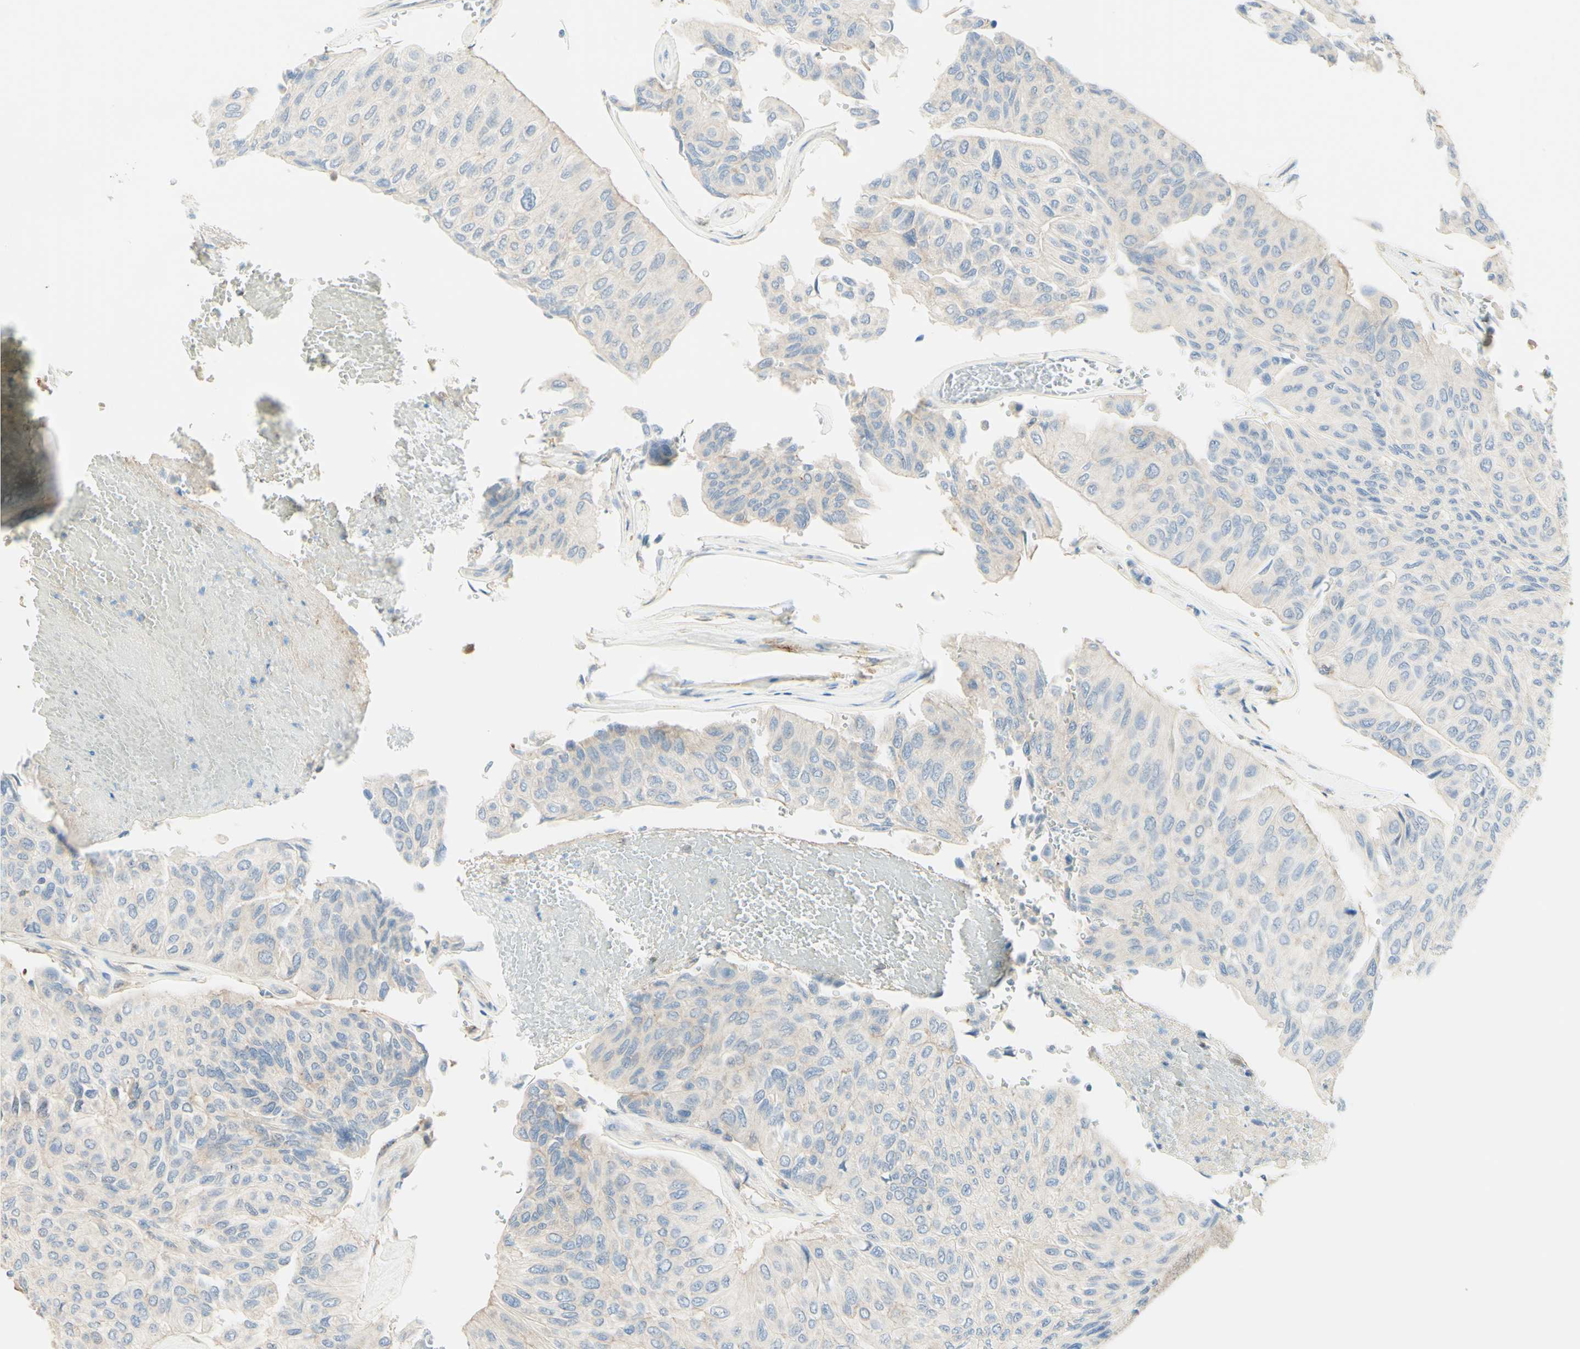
{"staining": {"intensity": "negative", "quantity": "none", "location": "none"}, "tissue": "urothelial cancer", "cell_type": "Tumor cells", "image_type": "cancer", "snomed": [{"axis": "morphology", "description": "Urothelial carcinoma, High grade"}, {"axis": "topography", "description": "Urinary bladder"}], "caption": "Urothelial cancer was stained to show a protein in brown. There is no significant positivity in tumor cells.", "gene": "MTM1", "patient": {"sex": "male", "age": 66}}